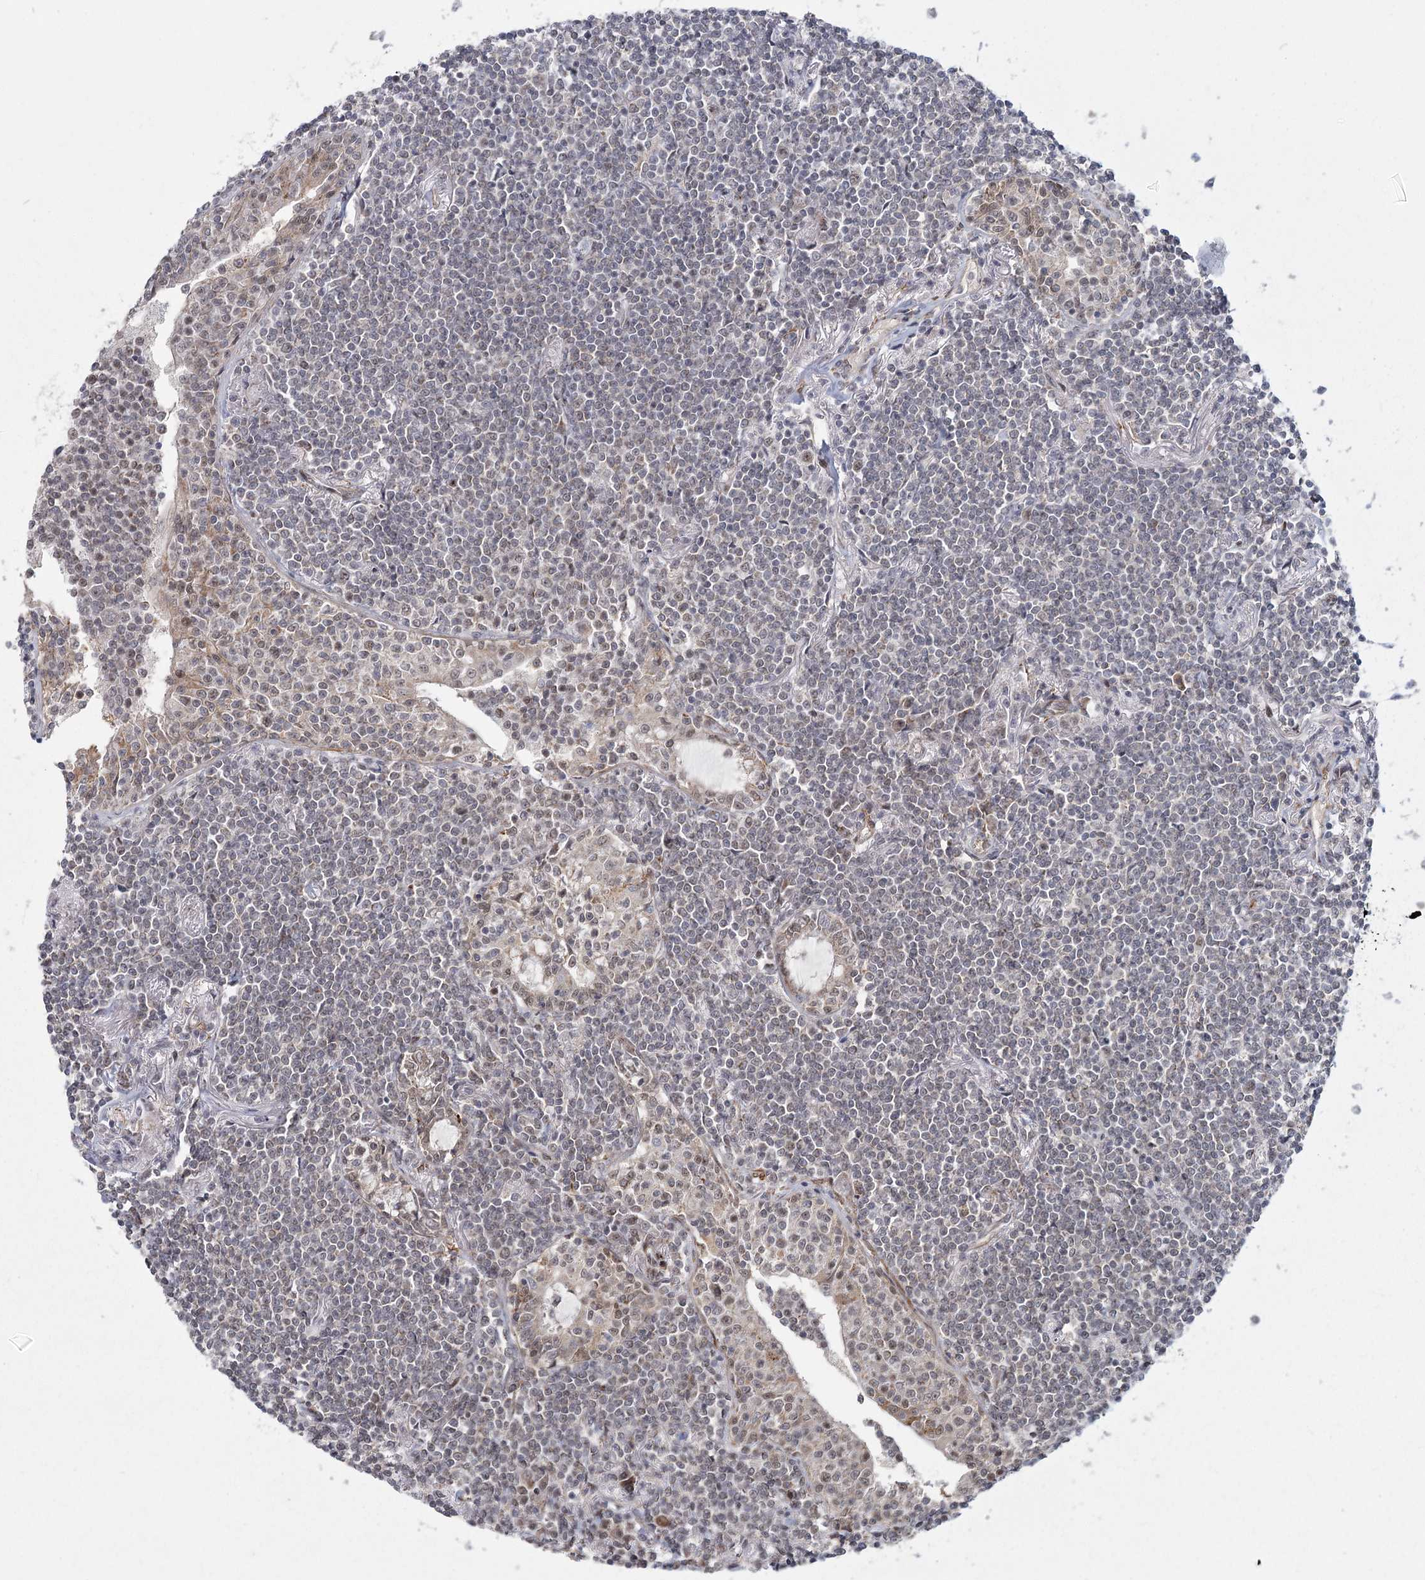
{"staining": {"intensity": "negative", "quantity": "none", "location": "none"}, "tissue": "lymphoma", "cell_type": "Tumor cells", "image_type": "cancer", "snomed": [{"axis": "morphology", "description": "Malignant lymphoma, non-Hodgkin's type, Low grade"}, {"axis": "topography", "description": "Lung"}], "caption": "Immunohistochemistry micrograph of neoplastic tissue: lymphoma stained with DAB demonstrates no significant protein expression in tumor cells.", "gene": "ZCCHC24", "patient": {"sex": "female", "age": 71}}